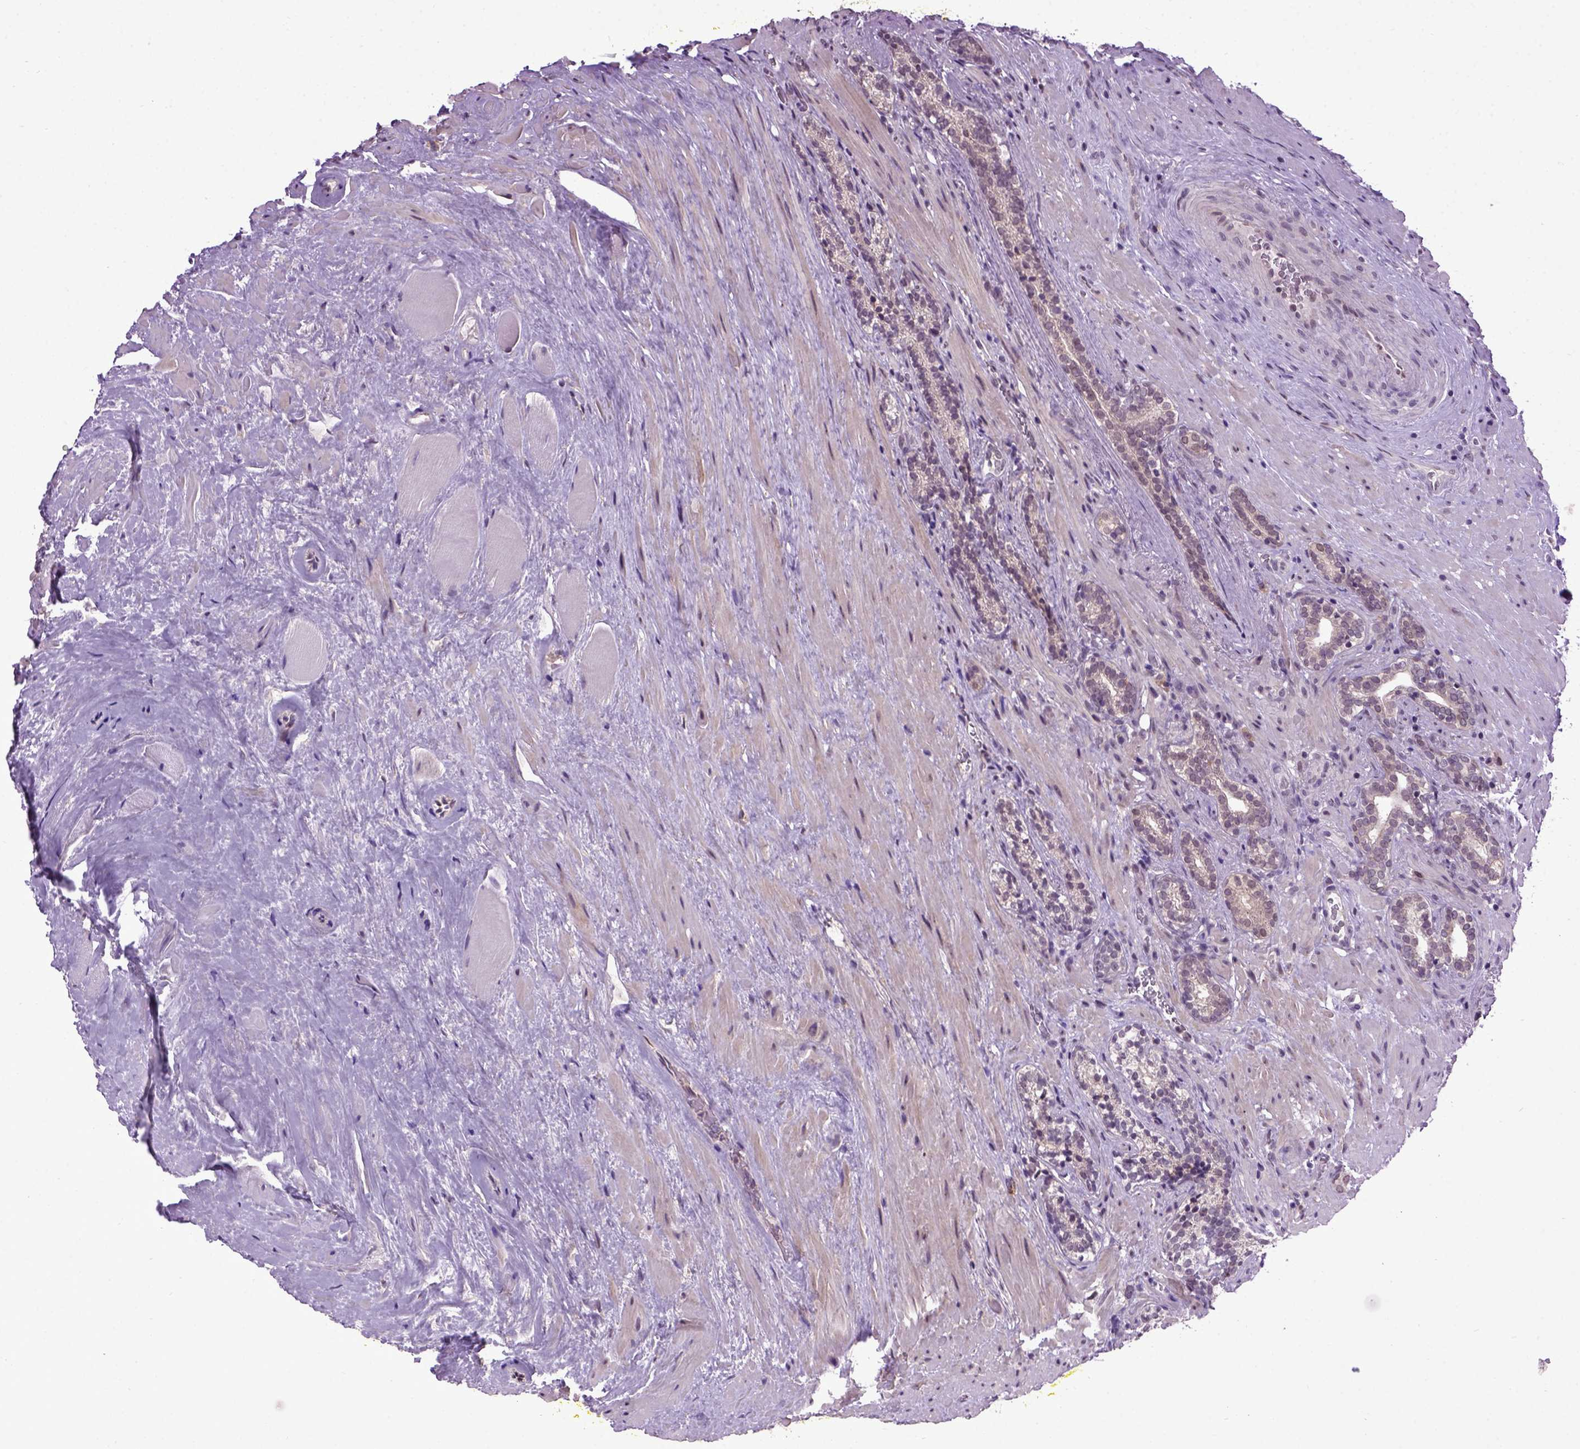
{"staining": {"intensity": "weak", "quantity": "25%-75%", "location": "cytoplasmic/membranous"}, "tissue": "prostate cancer", "cell_type": "Tumor cells", "image_type": "cancer", "snomed": [{"axis": "morphology", "description": "Adenocarcinoma, NOS"}, {"axis": "topography", "description": "Prostate"}], "caption": "Immunohistochemistry staining of prostate cancer, which shows low levels of weak cytoplasmic/membranous staining in about 25%-75% of tumor cells indicating weak cytoplasmic/membranous protein staining. The staining was performed using DAB (brown) for protein detection and nuclei were counterstained in hematoxylin (blue).", "gene": "RAB43", "patient": {"sex": "male", "age": 66}}